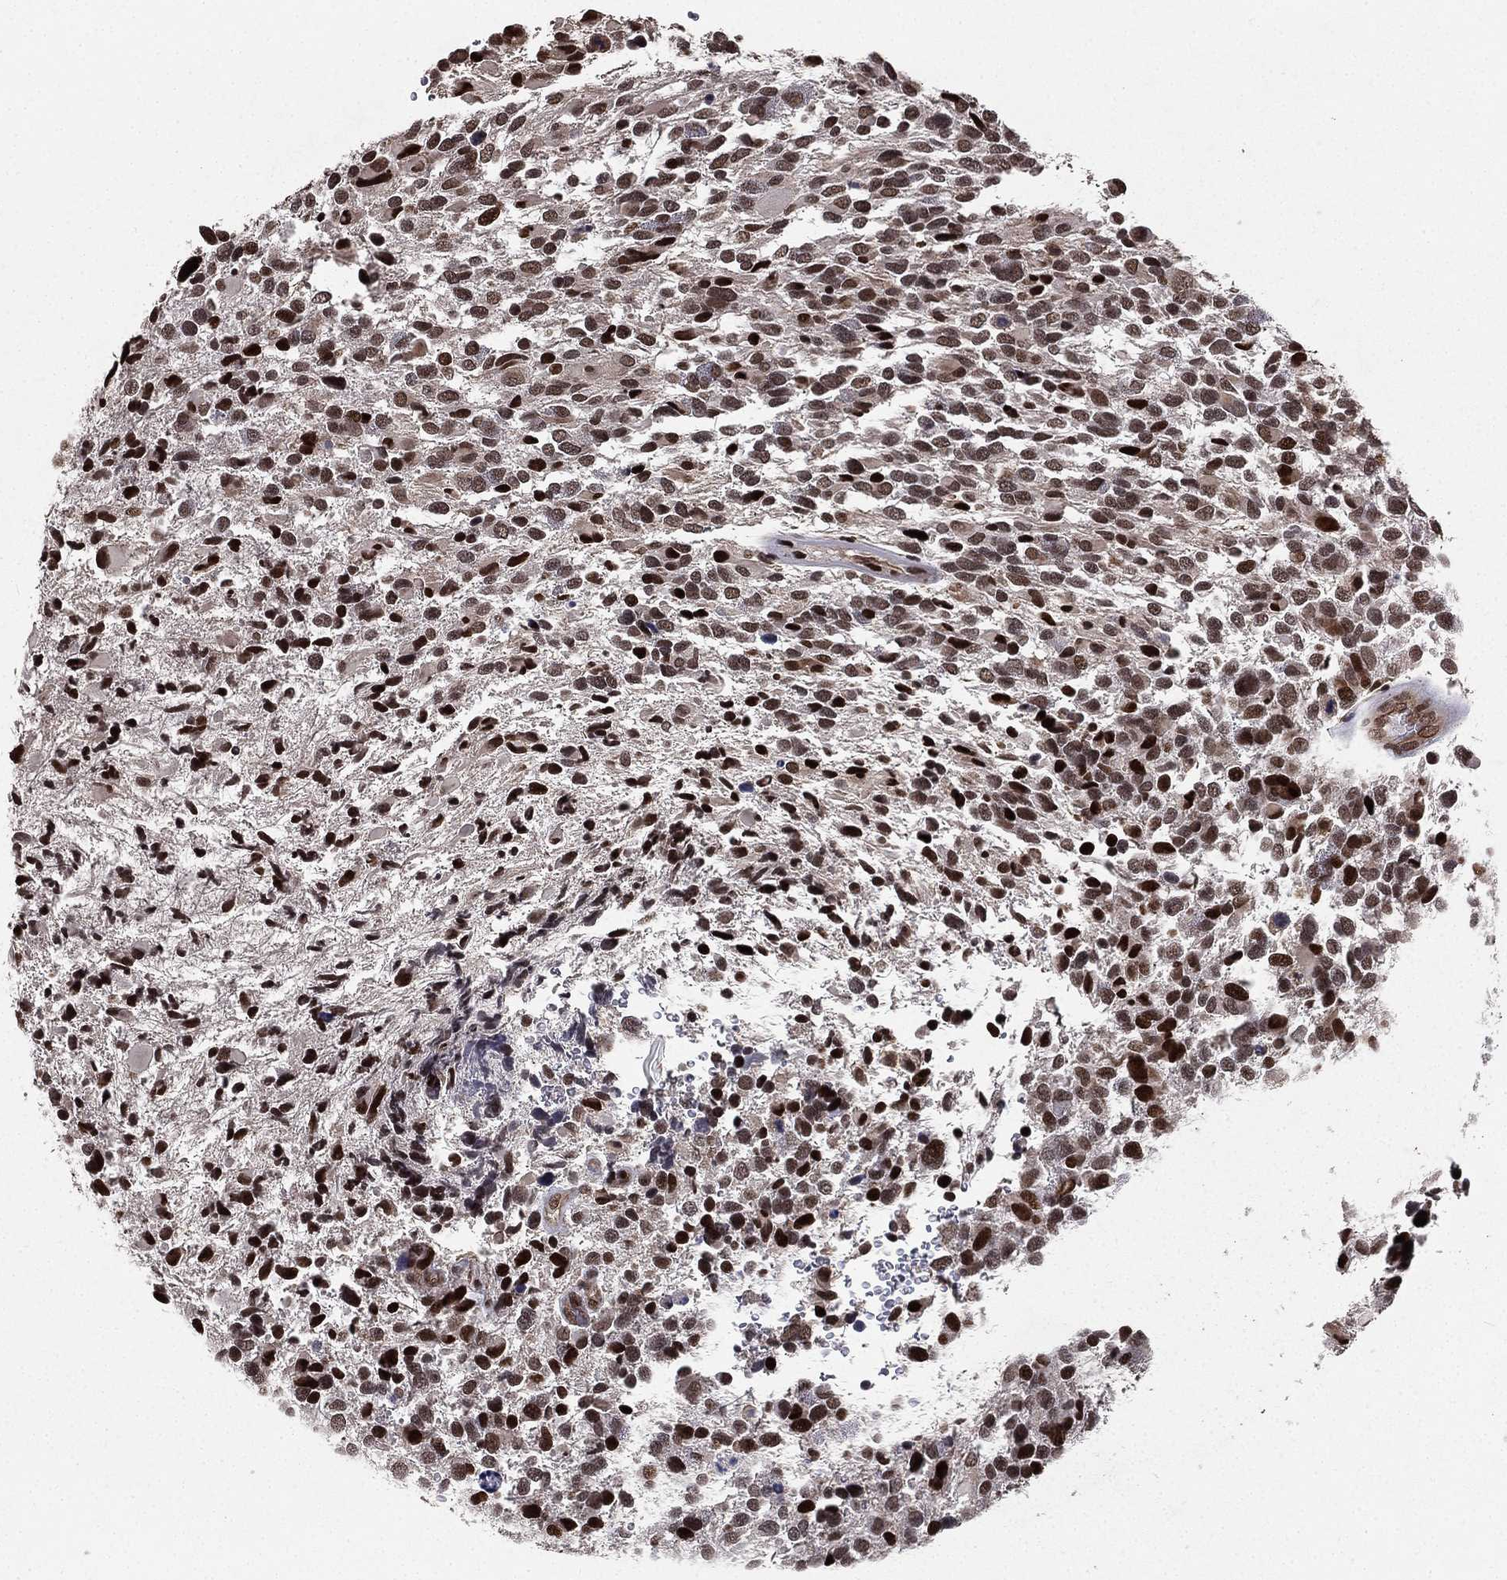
{"staining": {"intensity": "strong", "quantity": "25%-75%", "location": "nuclear"}, "tissue": "glioma", "cell_type": "Tumor cells", "image_type": "cancer", "snomed": [{"axis": "morphology", "description": "Glioma, malignant, Low grade"}, {"axis": "topography", "description": "Brain"}], "caption": "Tumor cells demonstrate strong nuclear expression in approximately 25%-75% of cells in glioma.", "gene": "RARB", "patient": {"sex": "female", "age": 32}}